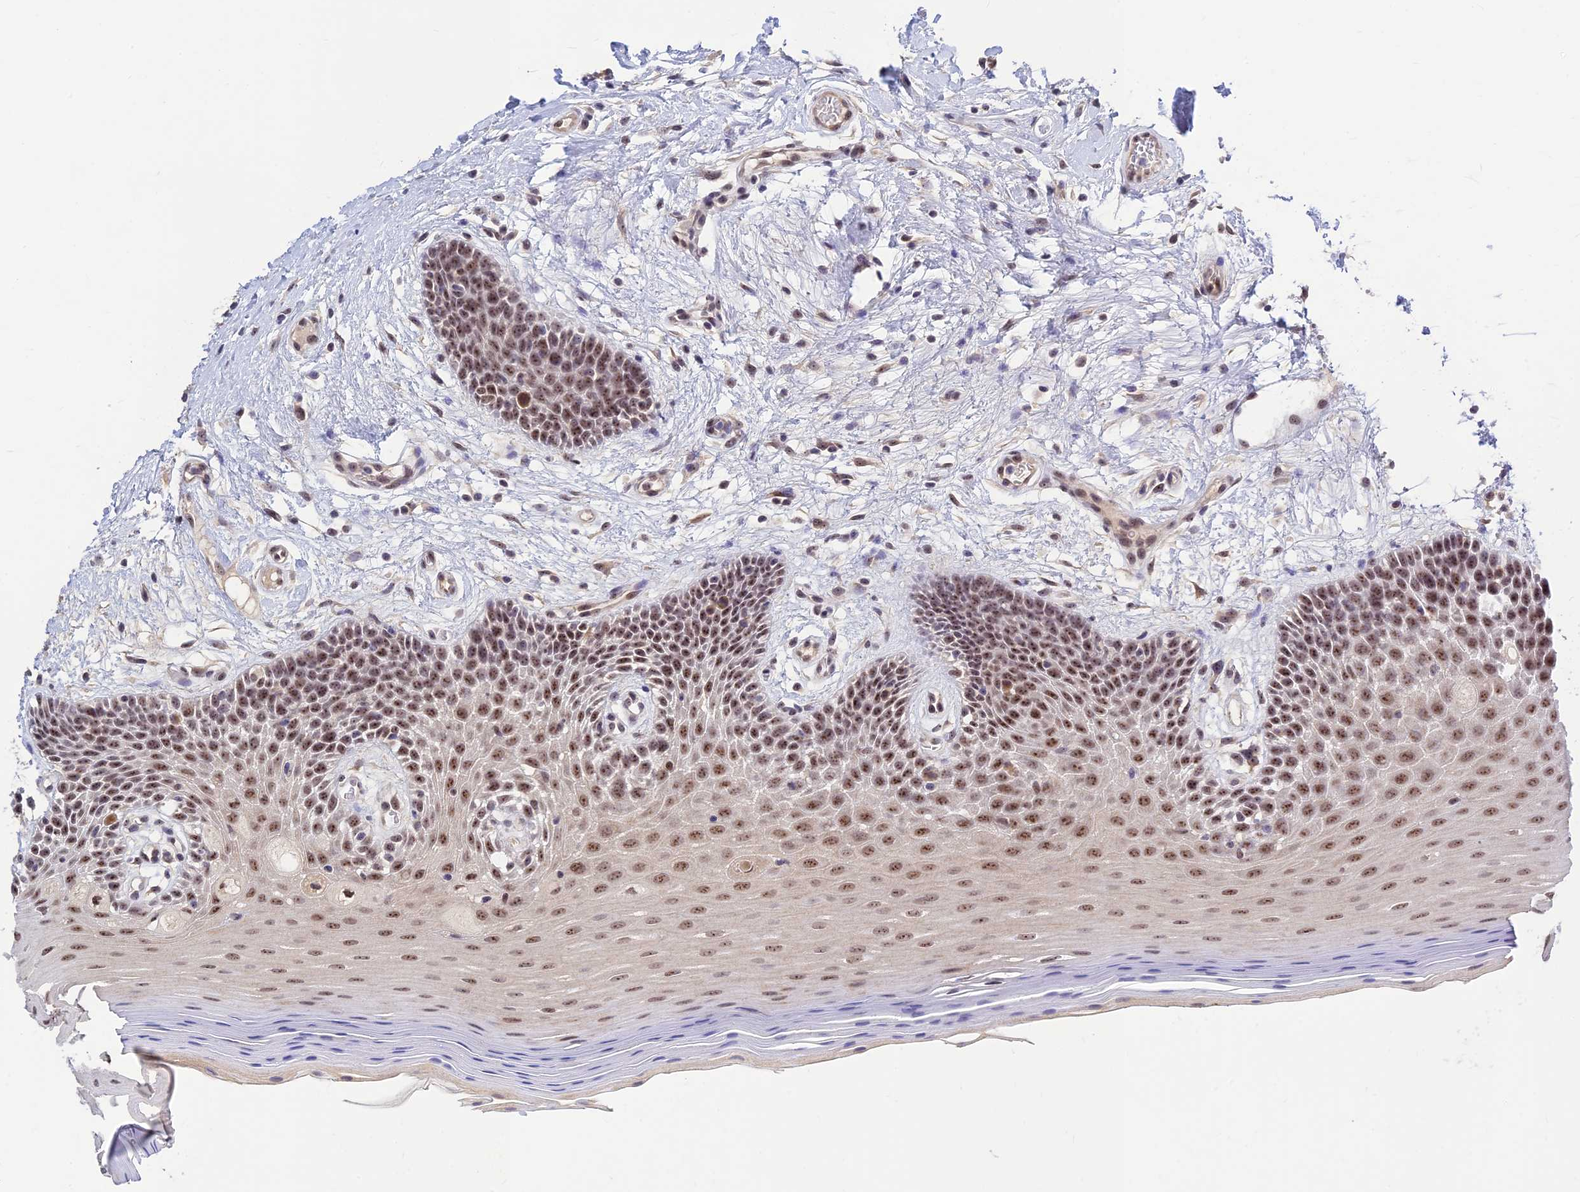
{"staining": {"intensity": "moderate", "quantity": ">75%", "location": "nuclear"}, "tissue": "oral mucosa", "cell_type": "Squamous epithelial cells", "image_type": "normal", "snomed": [{"axis": "morphology", "description": "Normal tissue, NOS"}, {"axis": "topography", "description": "Oral tissue"}, {"axis": "topography", "description": "Tounge, NOS"}], "caption": "Immunohistochemical staining of normal human oral mucosa shows moderate nuclear protein positivity in about >75% of squamous epithelial cells. The protein of interest is shown in brown color, while the nuclei are stained blue.", "gene": "POLR1G", "patient": {"sex": "male", "age": 47}}